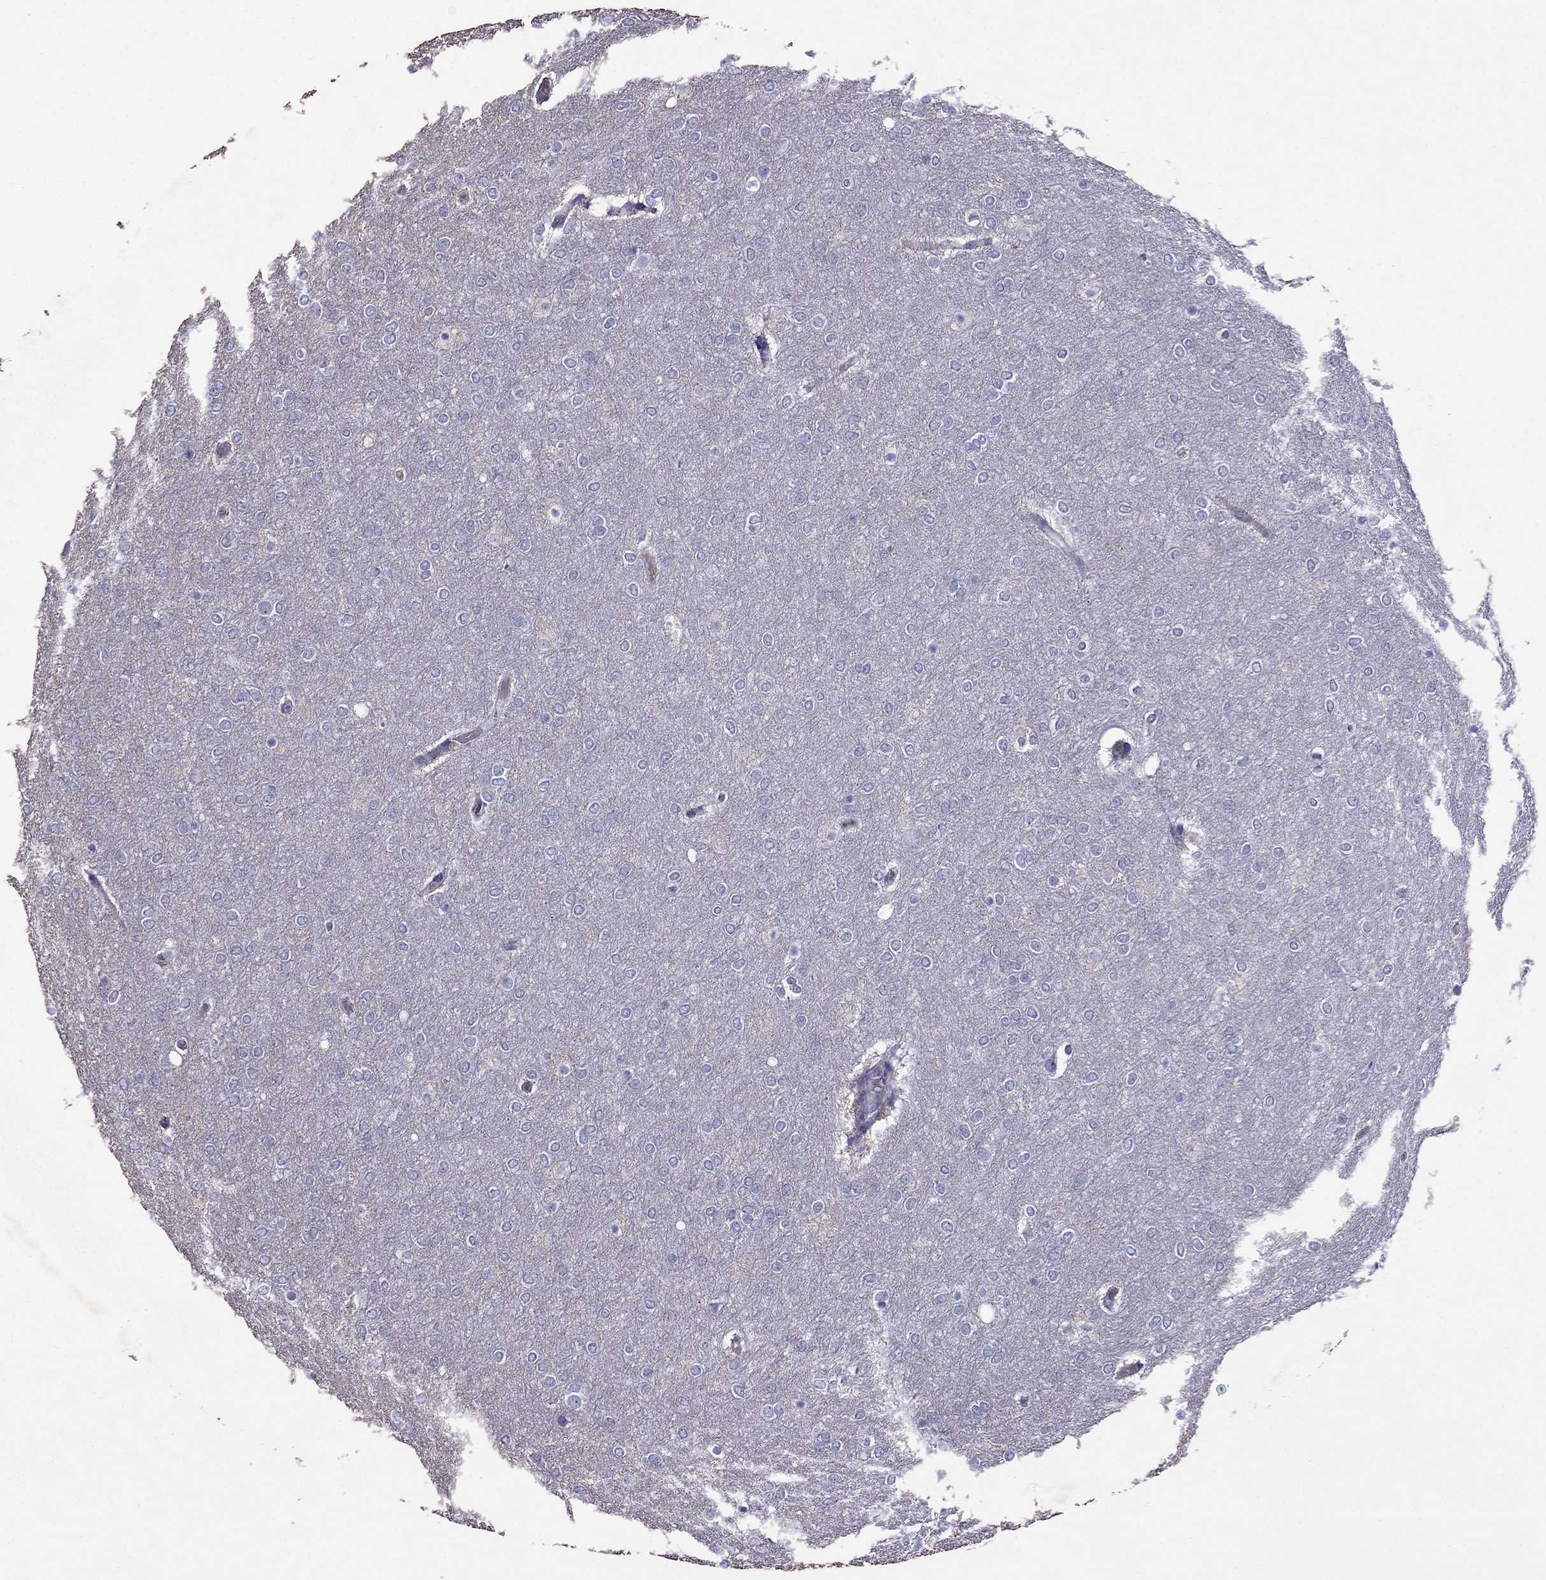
{"staining": {"intensity": "negative", "quantity": "none", "location": "none"}, "tissue": "glioma", "cell_type": "Tumor cells", "image_type": "cancer", "snomed": [{"axis": "morphology", "description": "Glioma, malignant, High grade"}, {"axis": "topography", "description": "Brain"}], "caption": "Immunohistochemistry (IHC) histopathology image of neoplastic tissue: human malignant high-grade glioma stained with DAB exhibits no significant protein expression in tumor cells.", "gene": "TDRD1", "patient": {"sex": "female", "age": 61}}